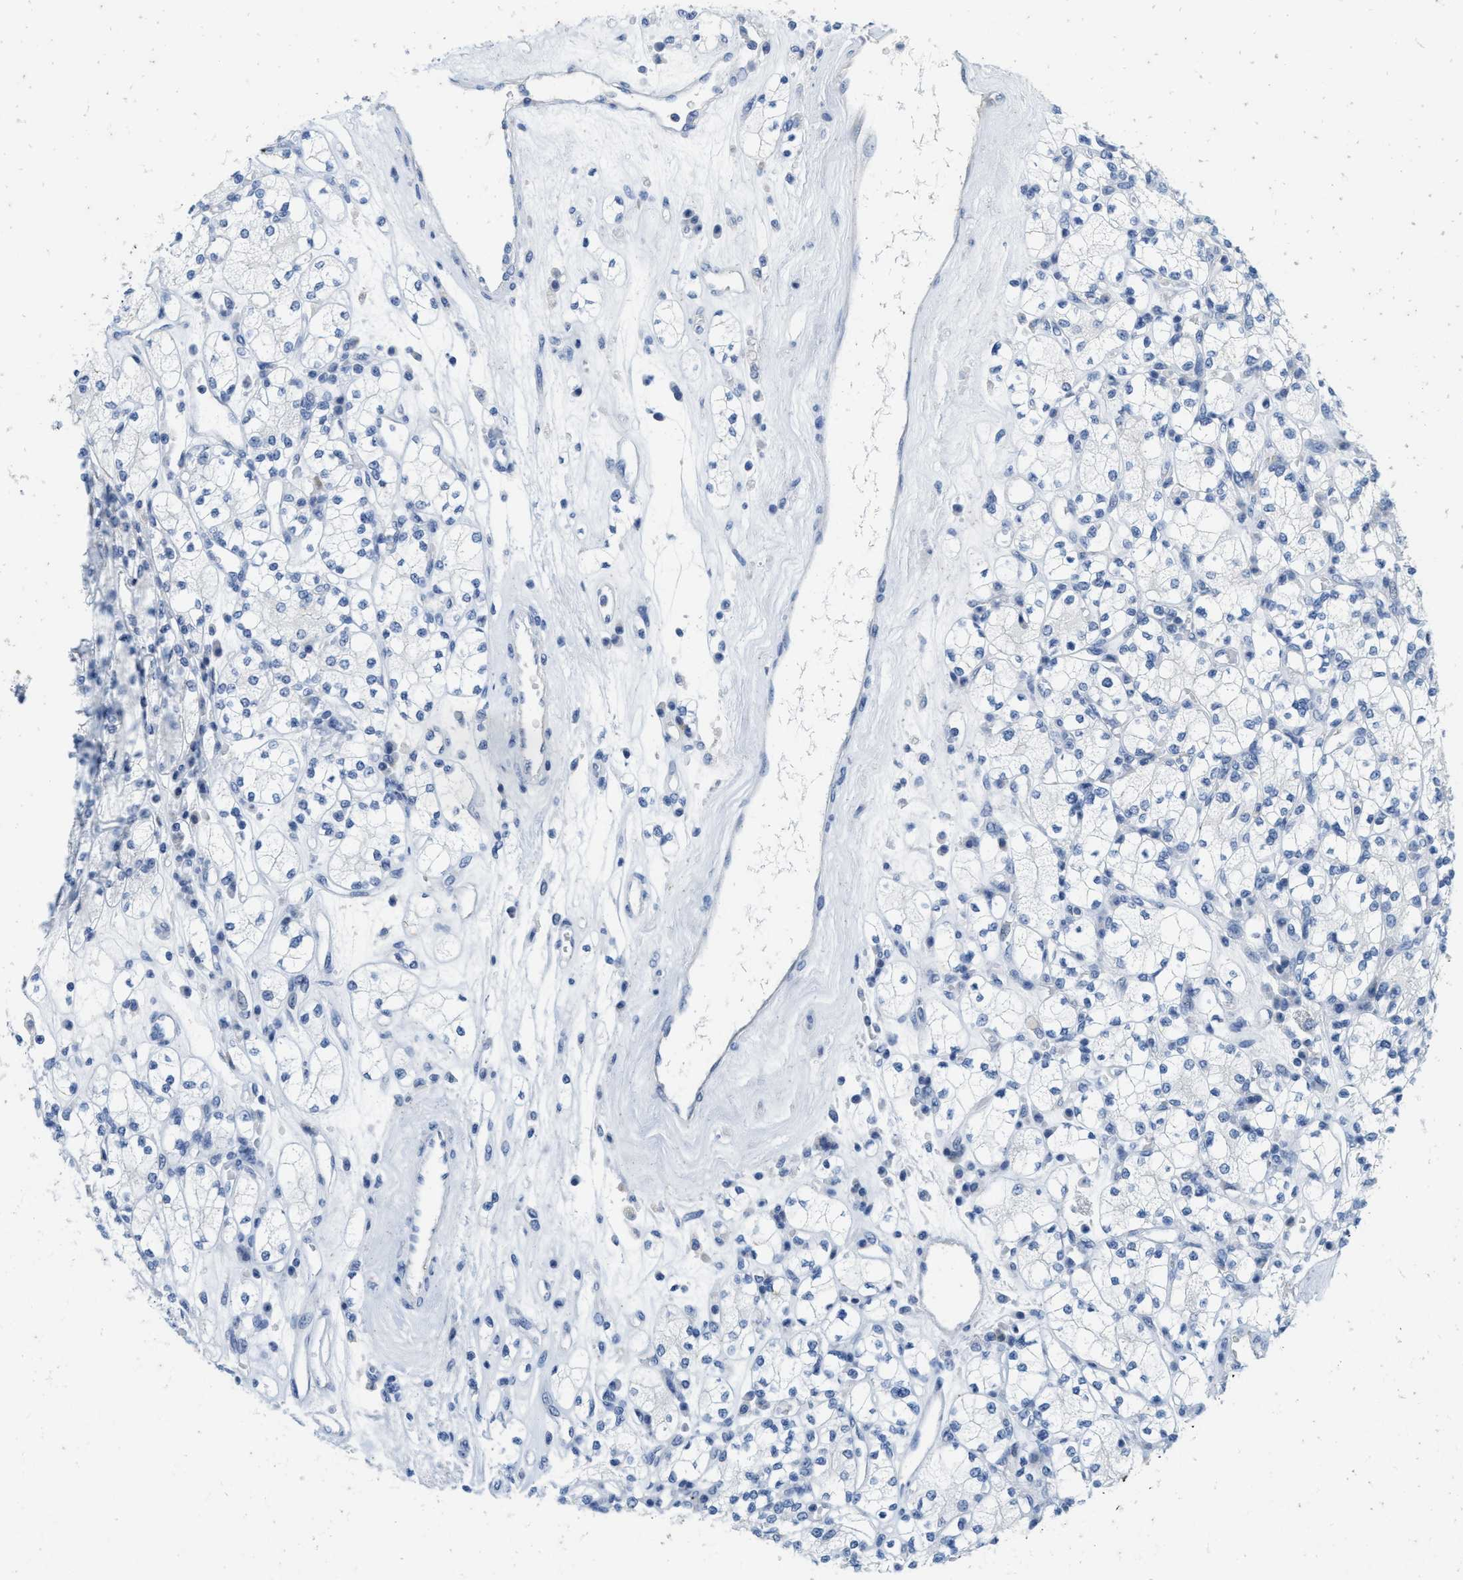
{"staining": {"intensity": "negative", "quantity": "none", "location": "none"}, "tissue": "renal cancer", "cell_type": "Tumor cells", "image_type": "cancer", "snomed": [{"axis": "morphology", "description": "Adenocarcinoma, NOS"}, {"axis": "topography", "description": "Kidney"}], "caption": "DAB immunohistochemical staining of renal adenocarcinoma shows no significant positivity in tumor cells. (DAB (3,3'-diaminobenzidine) immunohistochemistry with hematoxylin counter stain).", "gene": "ABCB11", "patient": {"sex": "male", "age": 77}}